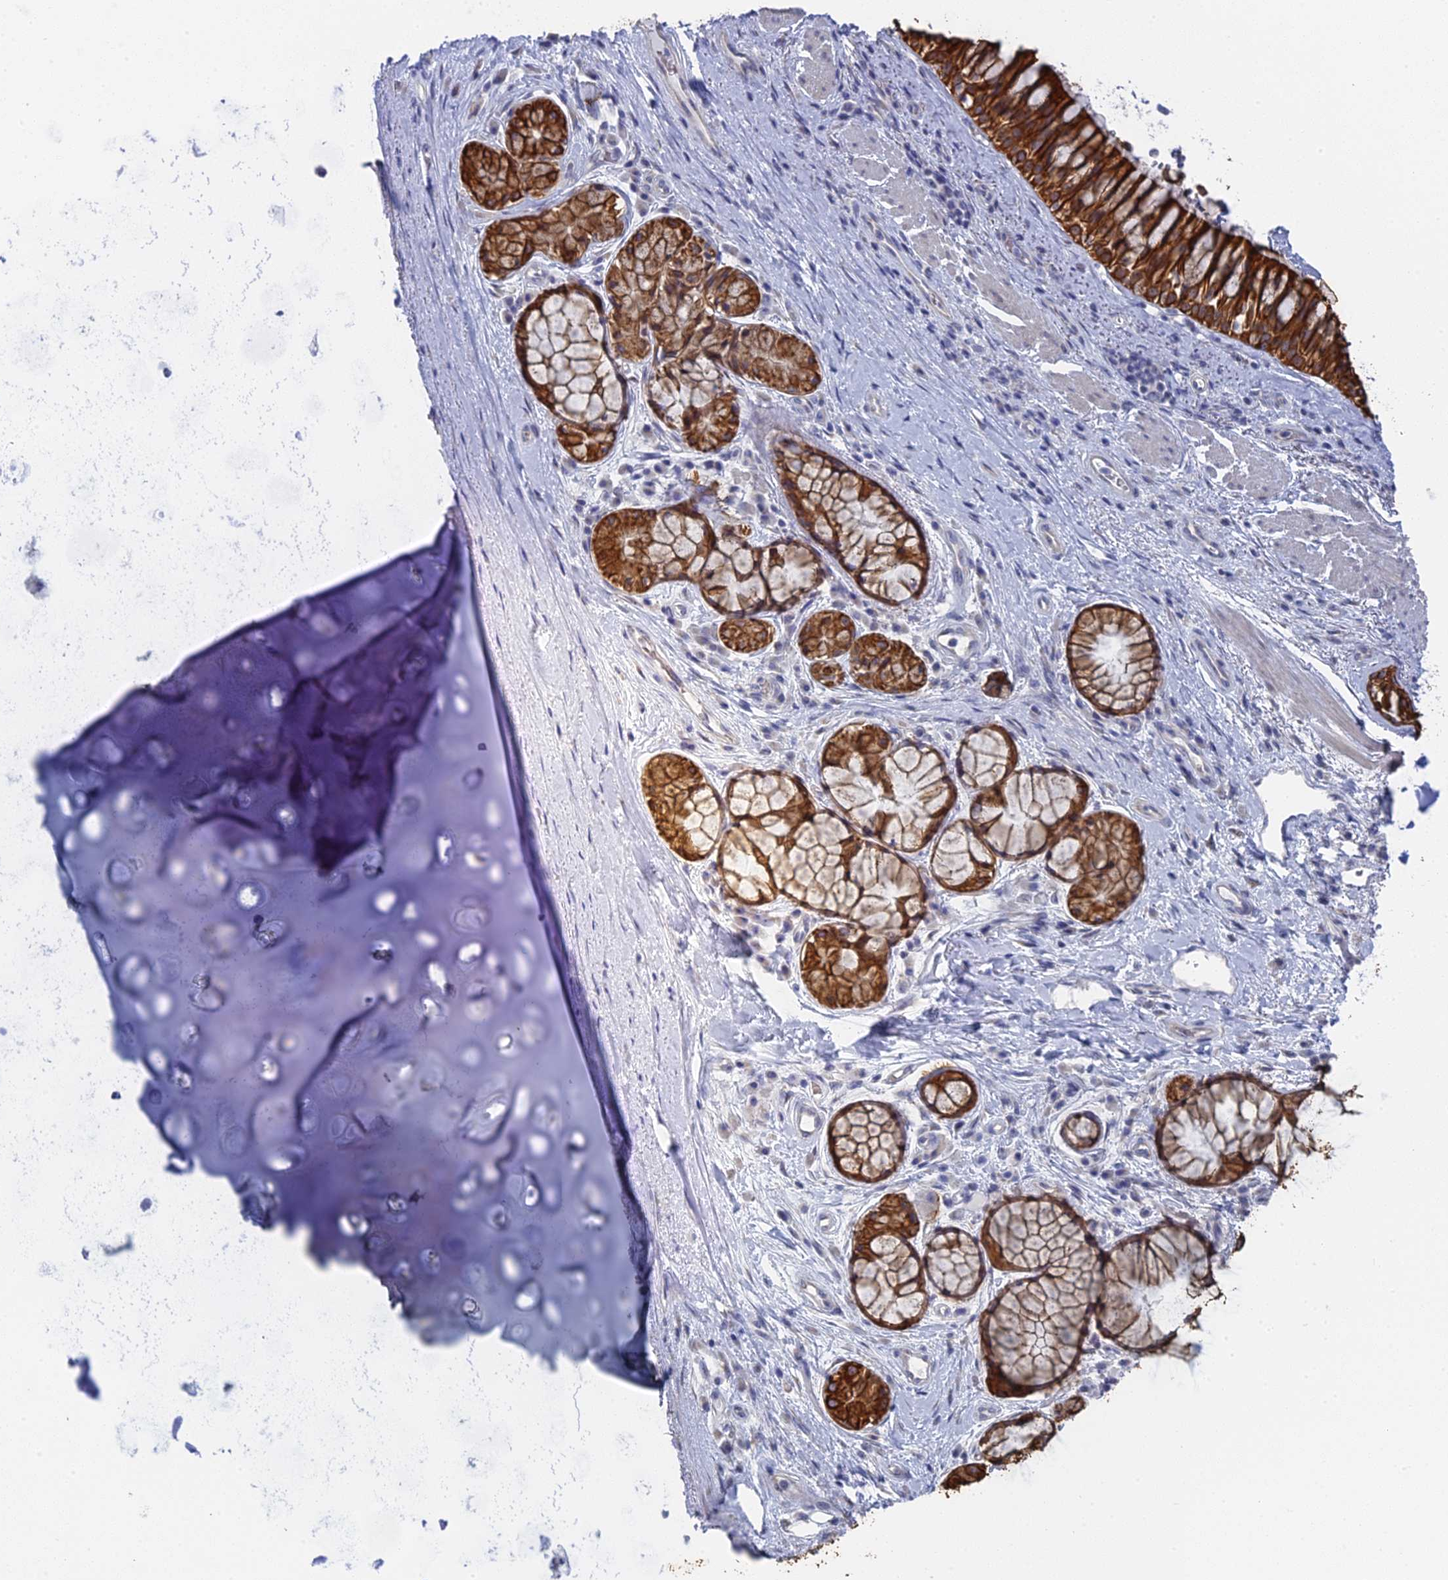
{"staining": {"intensity": "negative", "quantity": "none", "location": "none"}, "tissue": "adipose tissue", "cell_type": "Adipocytes", "image_type": "normal", "snomed": [{"axis": "morphology", "description": "Normal tissue, NOS"}, {"axis": "morphology", "description": "Squamous cell carcinoma, NOS"}, {"axis": "topography", "description": "Bronchus"}, {"axis": "topography", "description": "Lung"}], "caption": "DAB immunohistochemical staining of normal adipose tissue displays no significant positivity in adipocytes.", "gene": "SRFBP1", "patient": {"sex": "male", "age": 64}}